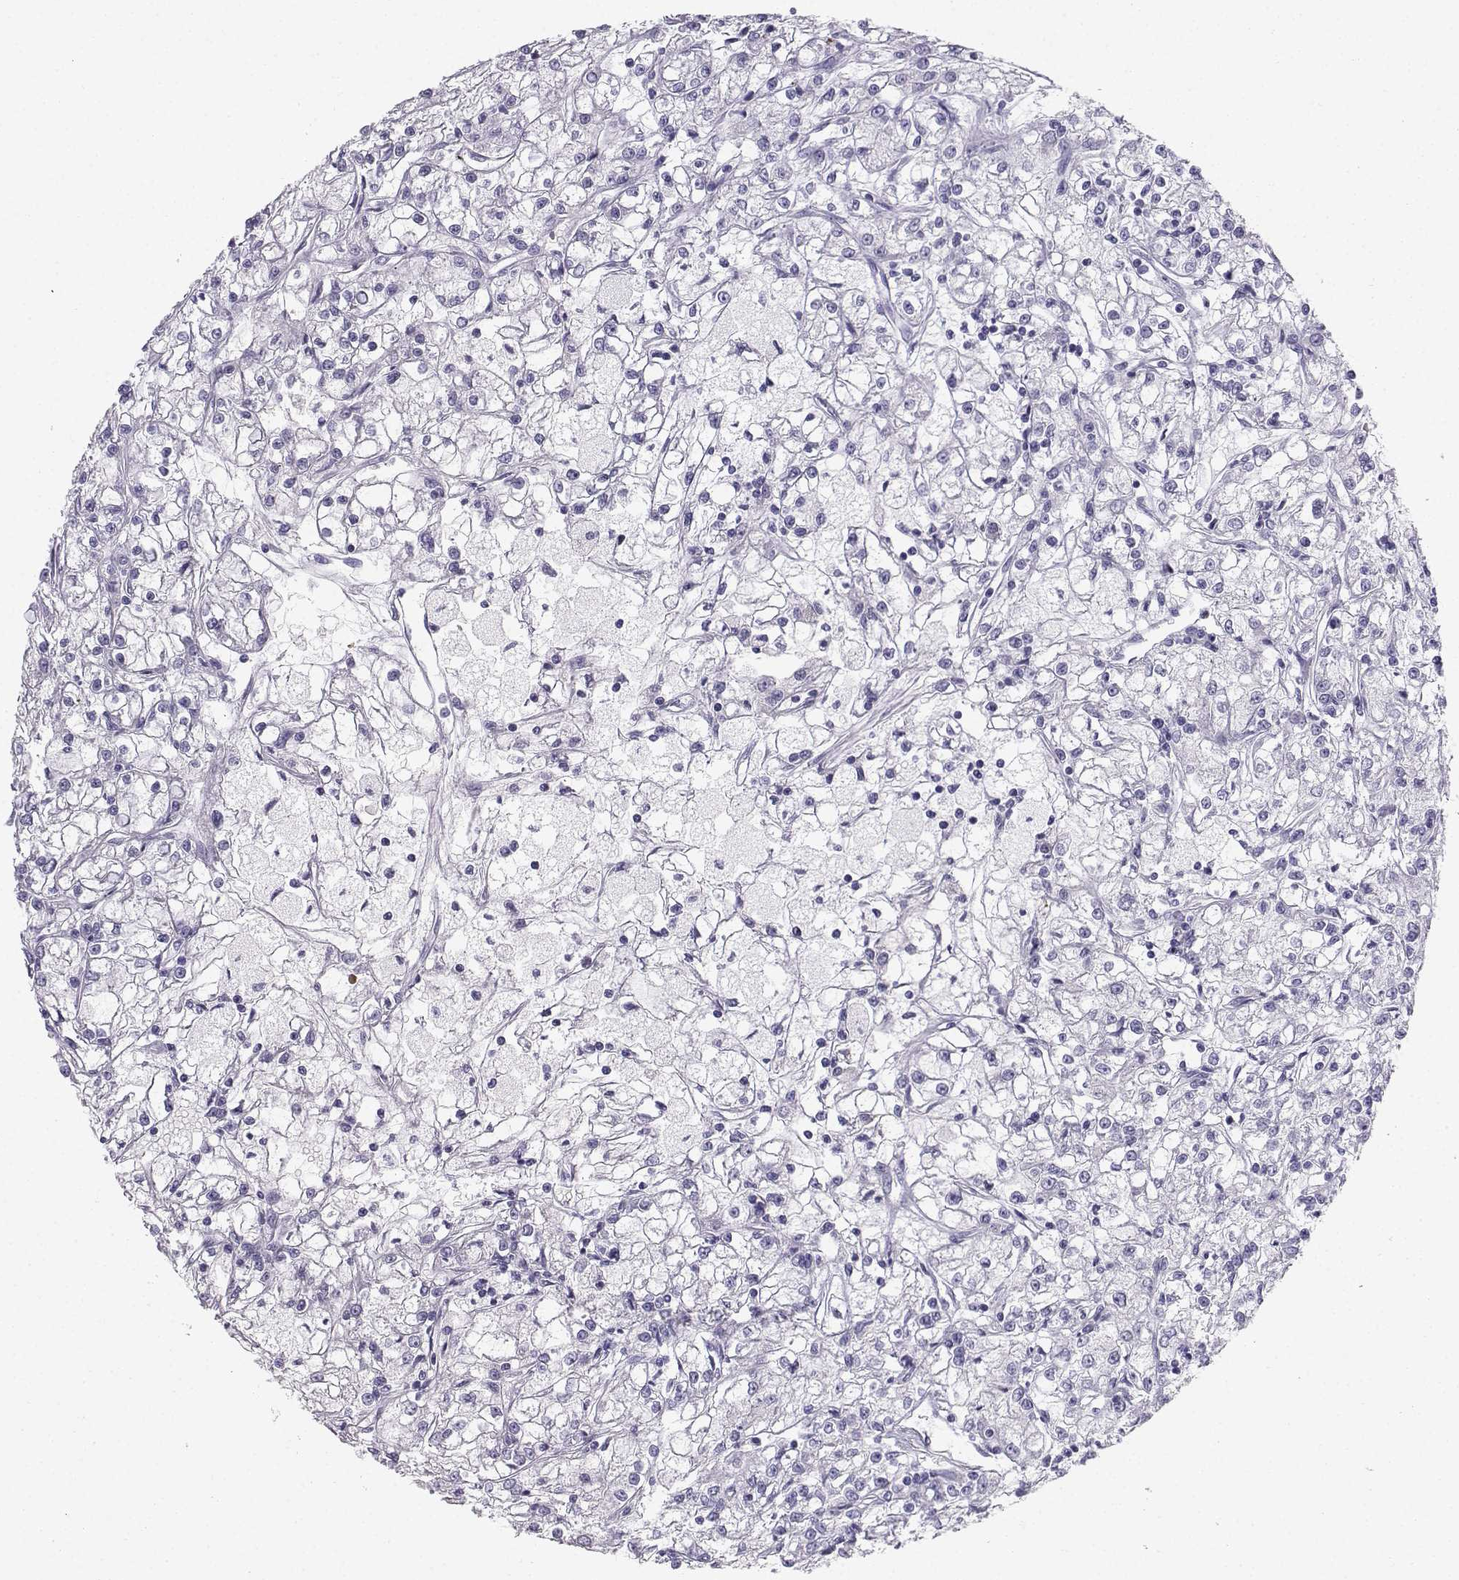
{"staining": {"intensity": "negative", "quantity": "none", "location": "none"}, "tissue": "renal cancer", "cell_type": "Tumor cells", "image_type": "cancer", "snomed": [{"axis": "morphology", "description": "Adenocarcinoma, NOS"}, {"axis": "topography", "description": "Kidney"}], "caption": "An image of human renal cancer is negative for staining in tumor cells.", "gene": "IQCD", "patient": {"sex": "female", "age": 59}}